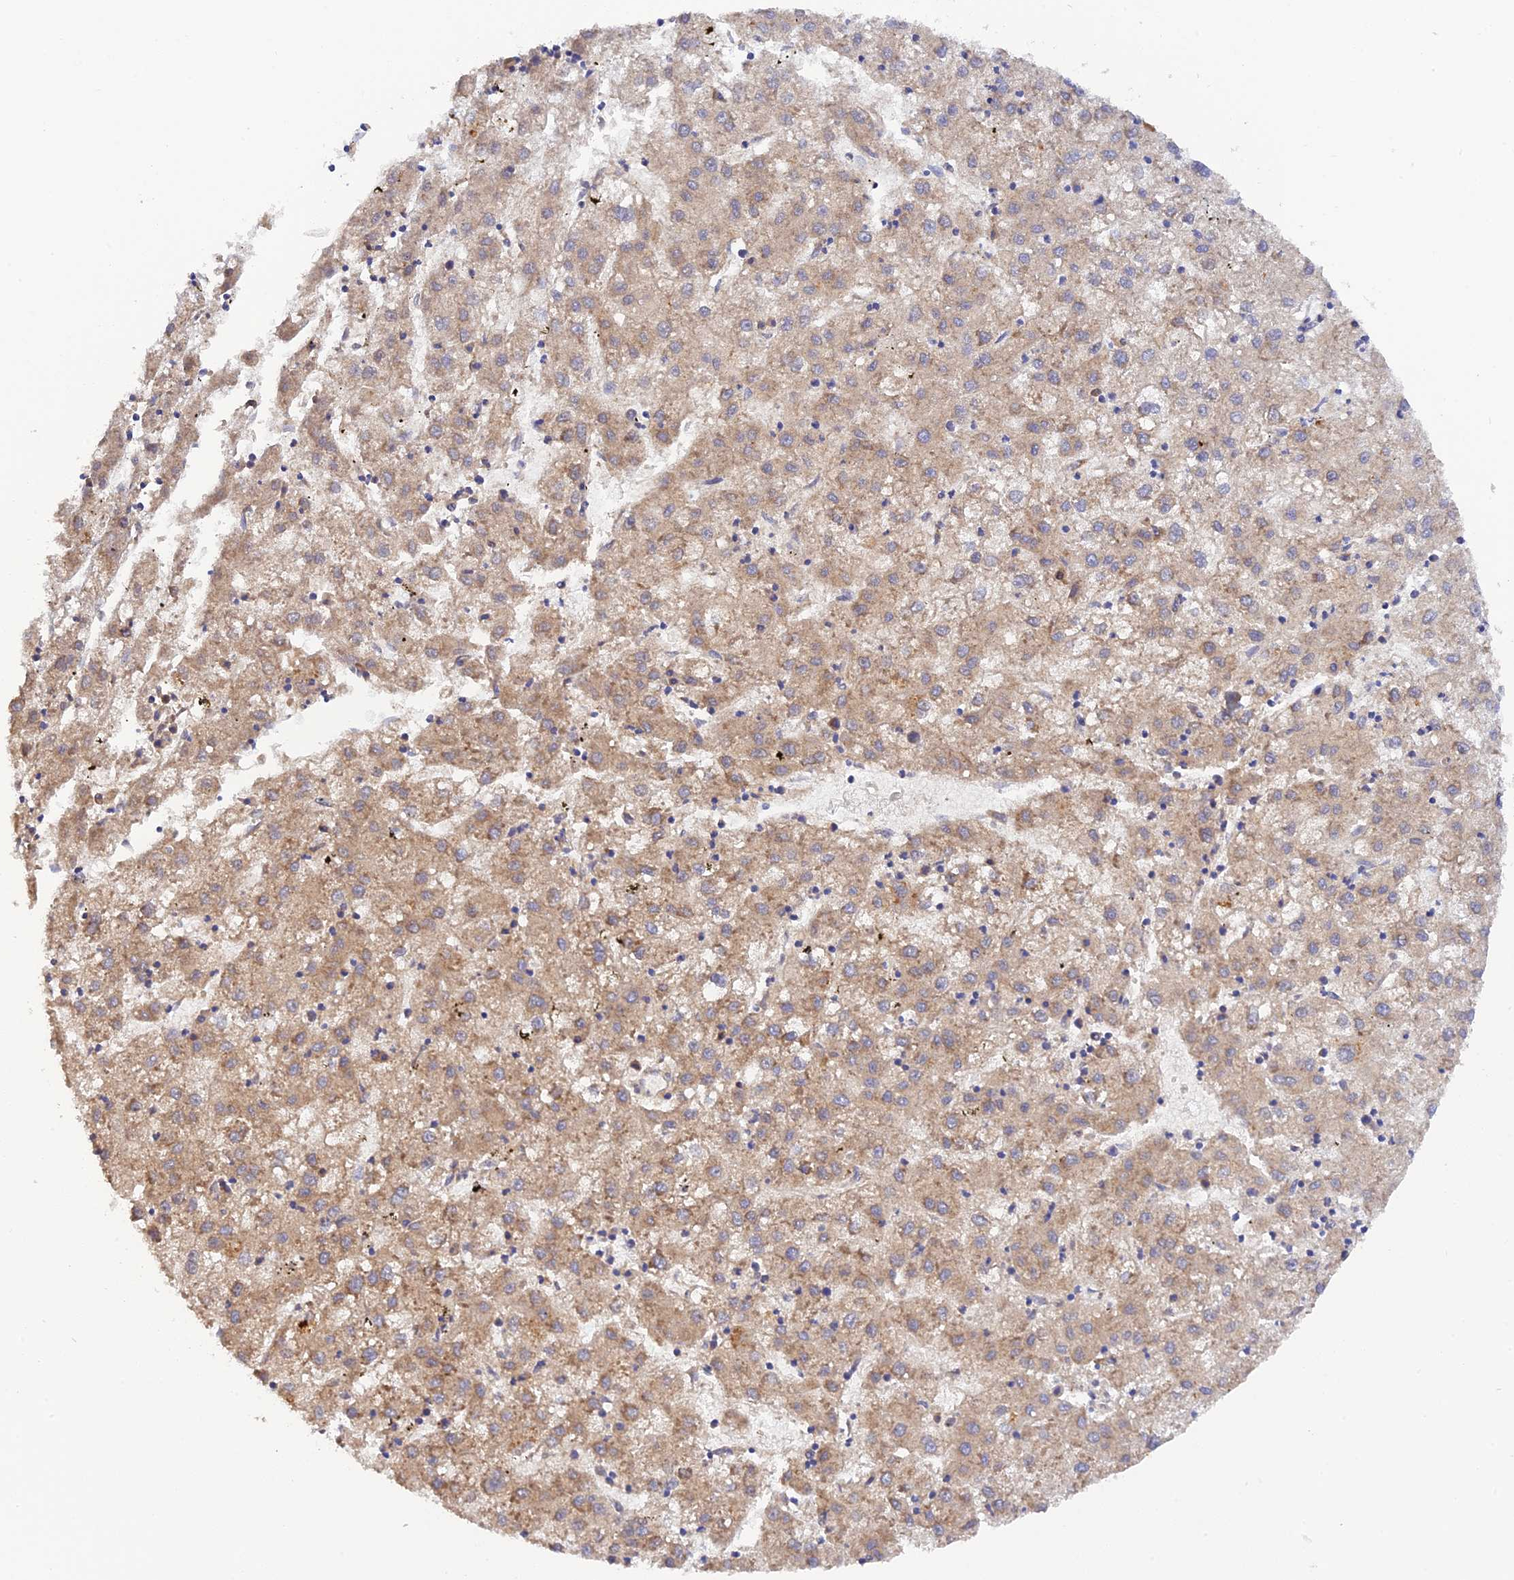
{"staining": {"intensity": "weak", "quantity": "25%-75%", "location": "cytoplasmic/membranous"}, "tissue": "liver cancer", "cell_type": "Tumor cells", "image_type": "cancer", "snomed": [{"axis": "morphology", "description": "Carcinoma, Hepatocellular, NOS"}, {"axis": "topography", "description": "Liver"}], "caption": "Immunohistochemistry photomicrograph of human hepatocellular carcinoma (liver) stained for a protein (brown), which exhibits low levels of weak cytoplasmic/membranous expression in about 25%-75% of tumor cells.", "gene": "P3H3", "patient": {"sex": "male", "age": 72}}